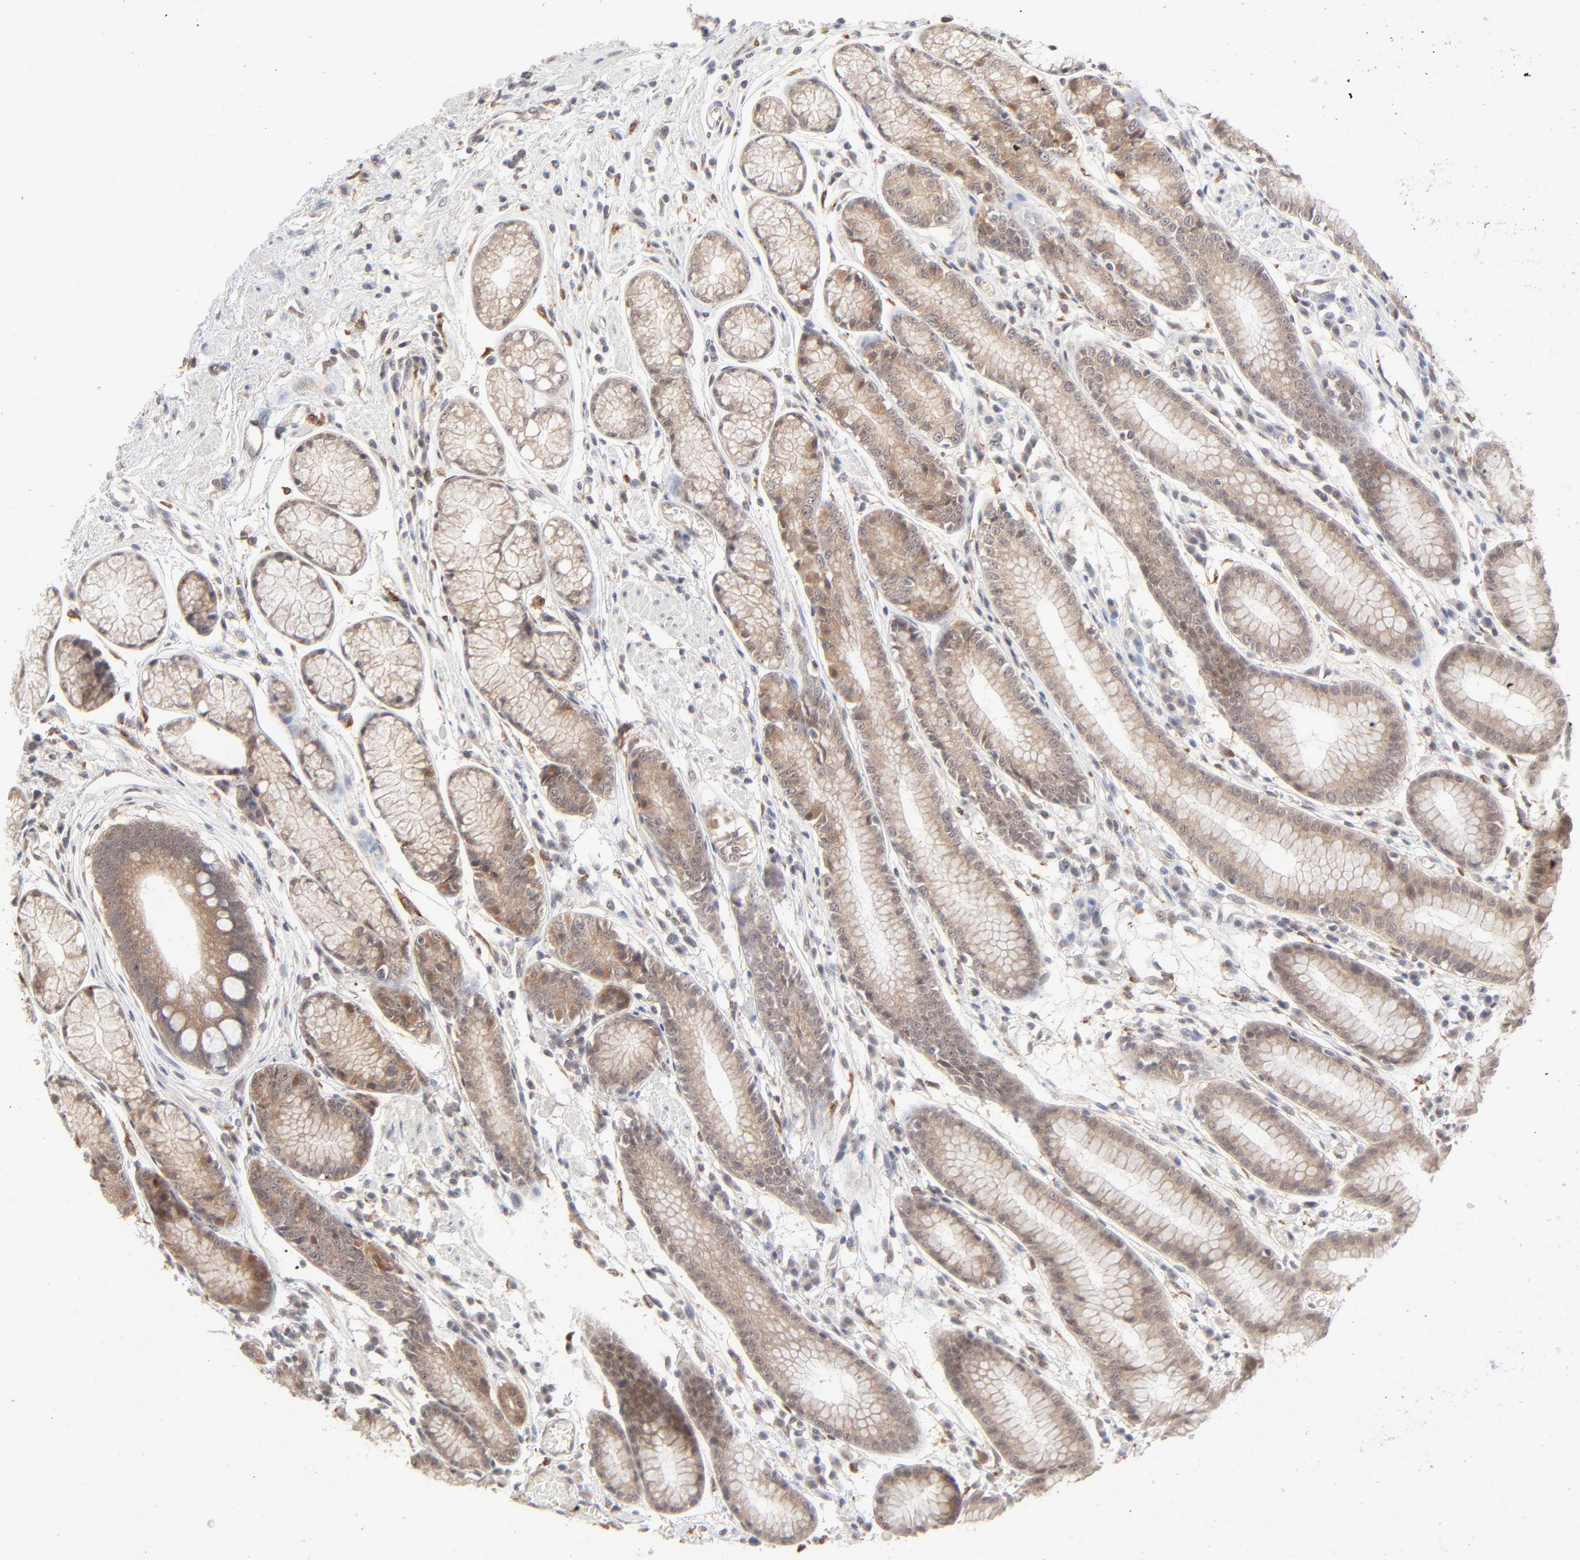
{"staining": {"intensity": "moderate", "quantity": ">75%", "location": "cytoplasmic/membranous"}, "tissue": "stomach", "cell_type": "Glandular cells", "image_type": "normal", "snomed": [{"axis": "morphology", "description": "Normal tissue, NOS"}, {"axis": "morphology", "description": "Inflammation, NOS"}, {"axis": "topography", "description": "Stomach, lower"}], "caption": "A brown stain labels moderate cytoplasmic/membranous staining of a protein in glandular cells of normal human stomach. (brown staining indicates protein expression, while blue staining denotes nuclei).", "gene": "RAB5C", "patient": {"sex": "male", "age": 59}}